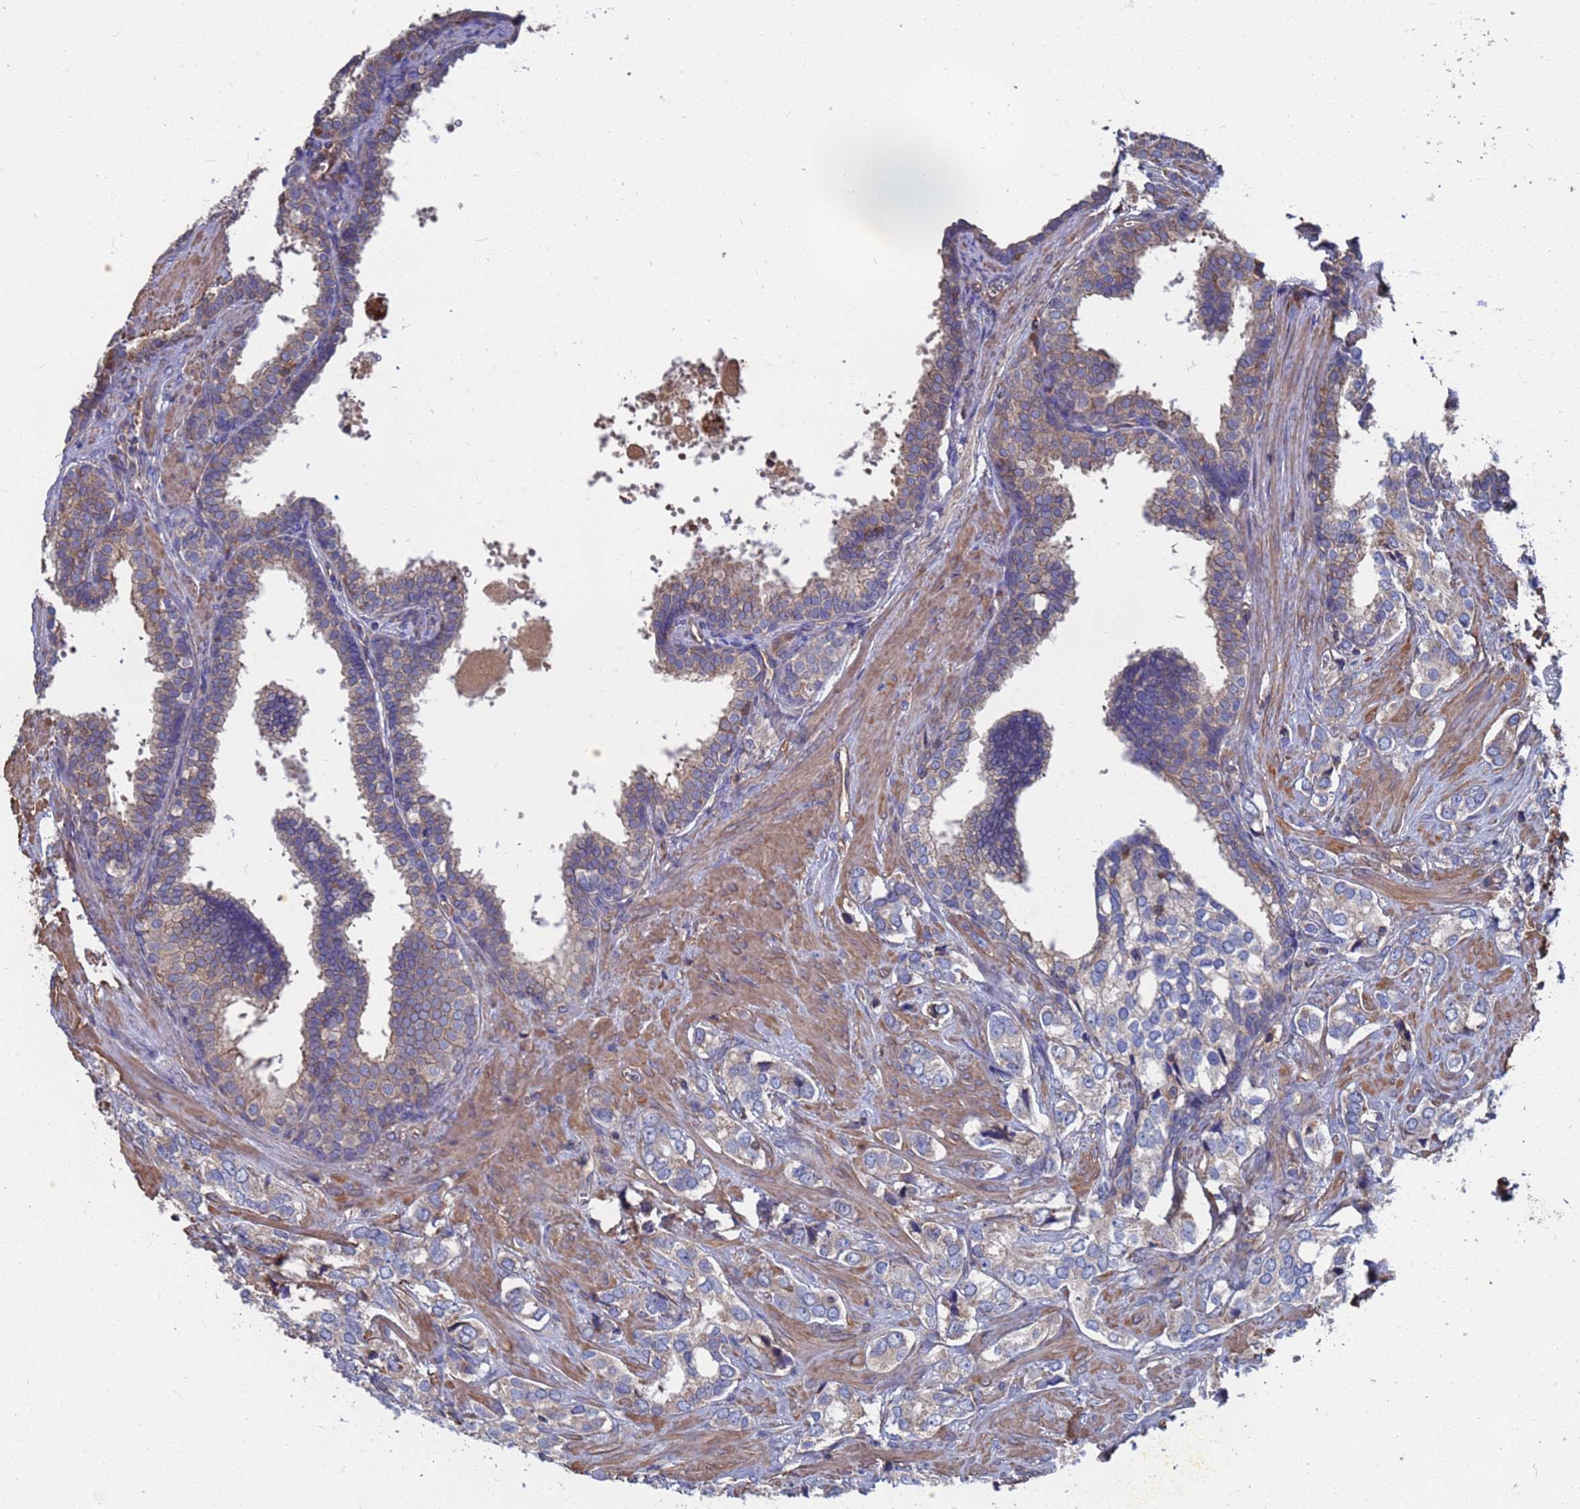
{"staining": {"intensity": "weak", "quantity": "<25%", "location": "cytoplasmic/membranous"}, "tissue": "prostate cancer", "cell_type": "Tumor cells", "image_type": "cancer", "snomed": [{"axis": "morphology", "description": "Adenocarcinoma, High grade"}, {"axis": "topography", "description": "Prostate"}], "caption": "A high-resolution micrograph shows immunohistochemistry (IHC) staining of prostate high-grade adenocarcinoma, which displays no significant expression in tumor cells.", "gene": "PYCR1", "patient": {"sex": "male", "age": 66}}